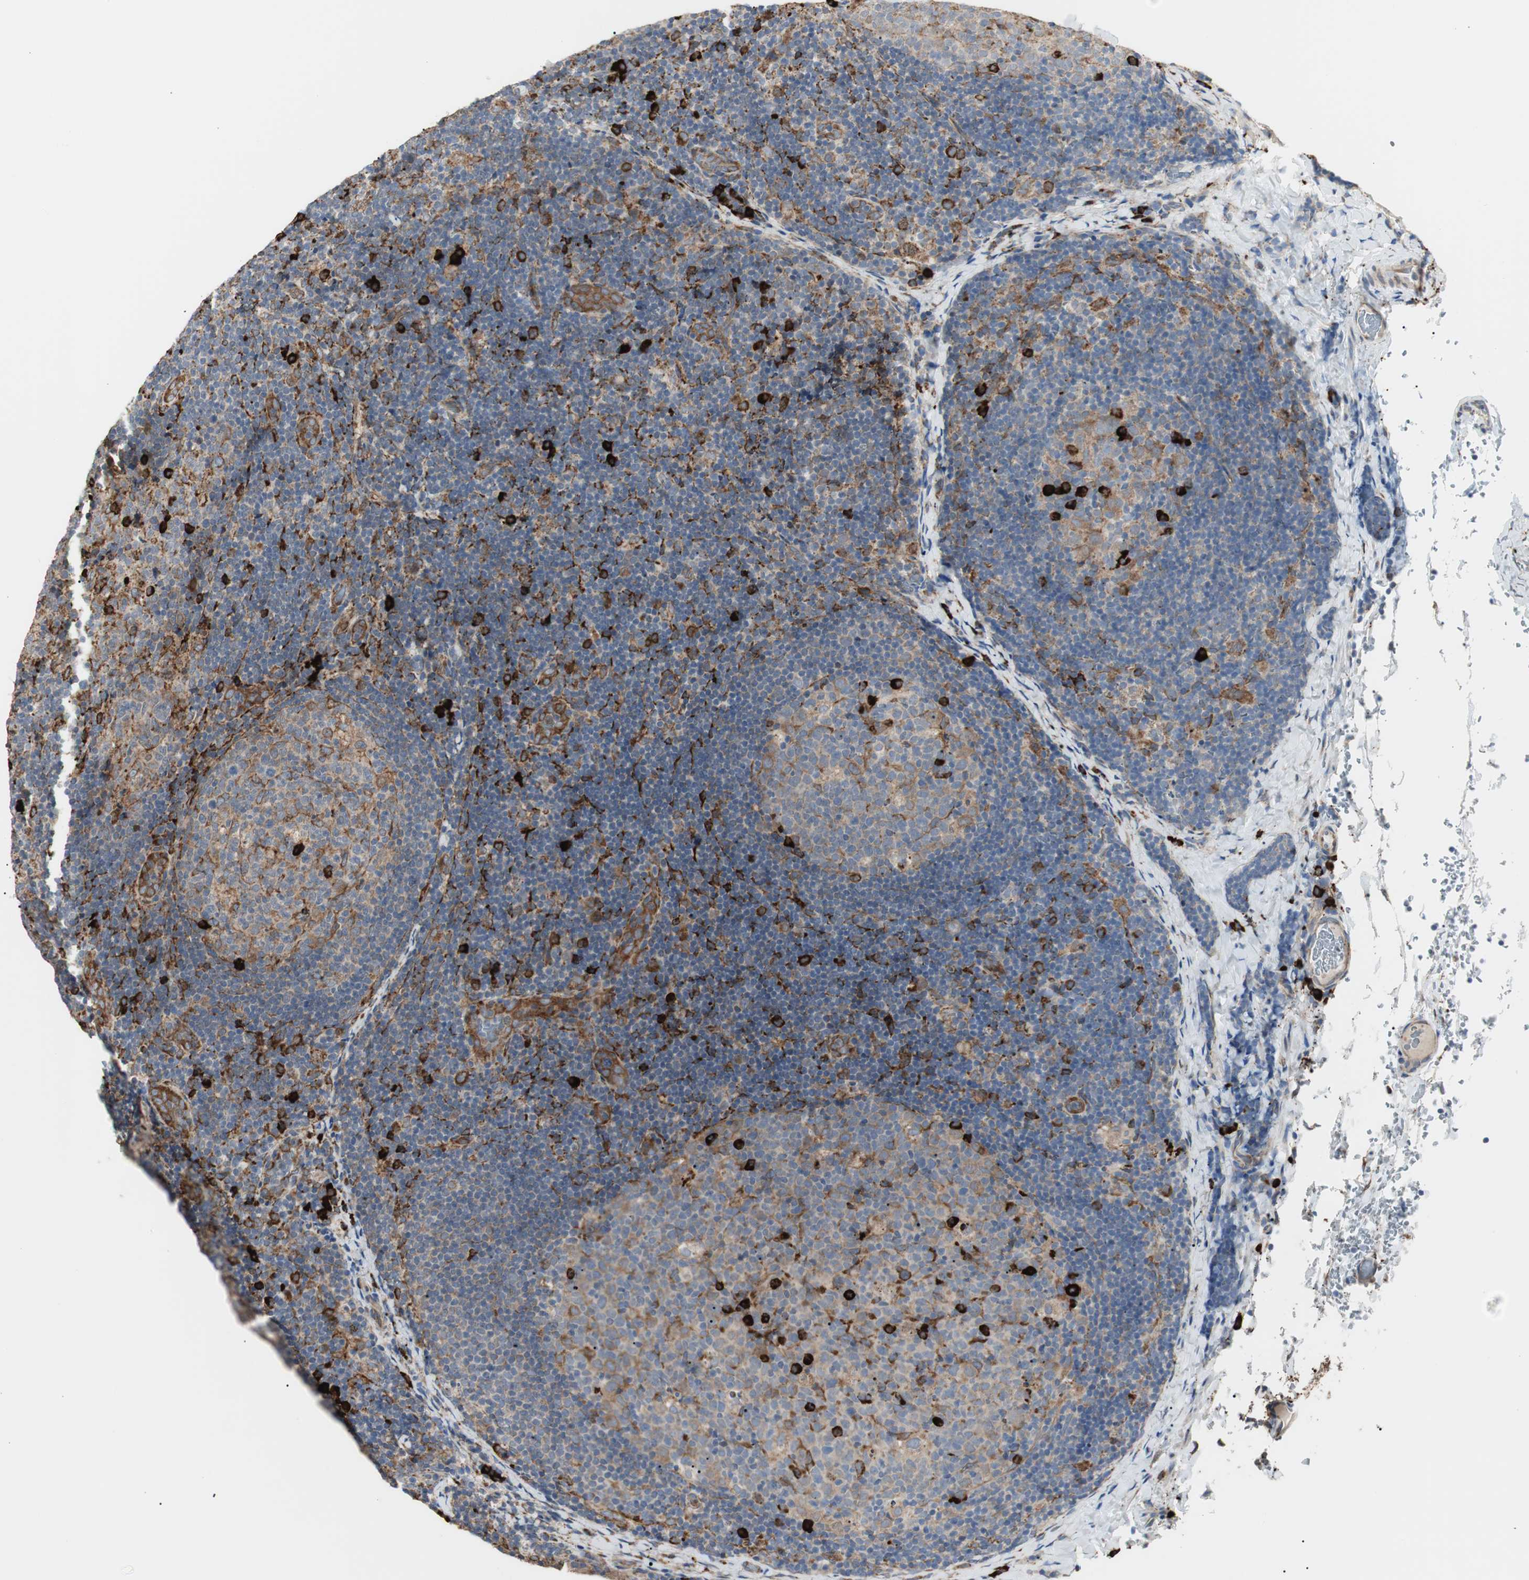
{"staining": {"intensity": "moderate", "quantity": "25%-75%", "location": "cytoplasmic/membranous"}, "tissue": "lymph node", "cell_type": "Germinal center cells", "image_type": "normal", "snomed": [{"axis": "morphology", "description": "Normal tissue, NOS"}, {"axis": "topography", "description": "Lymph node"}], "caption": "Approximately 25%-75% of germinal center cells in normal lymph node show moderate cytoplasmic/membranous protein staining as visualized by brown immunohistochemical staining.", "gene": "HSP90B1", "patient": {"sex": "female", "age": 14}}